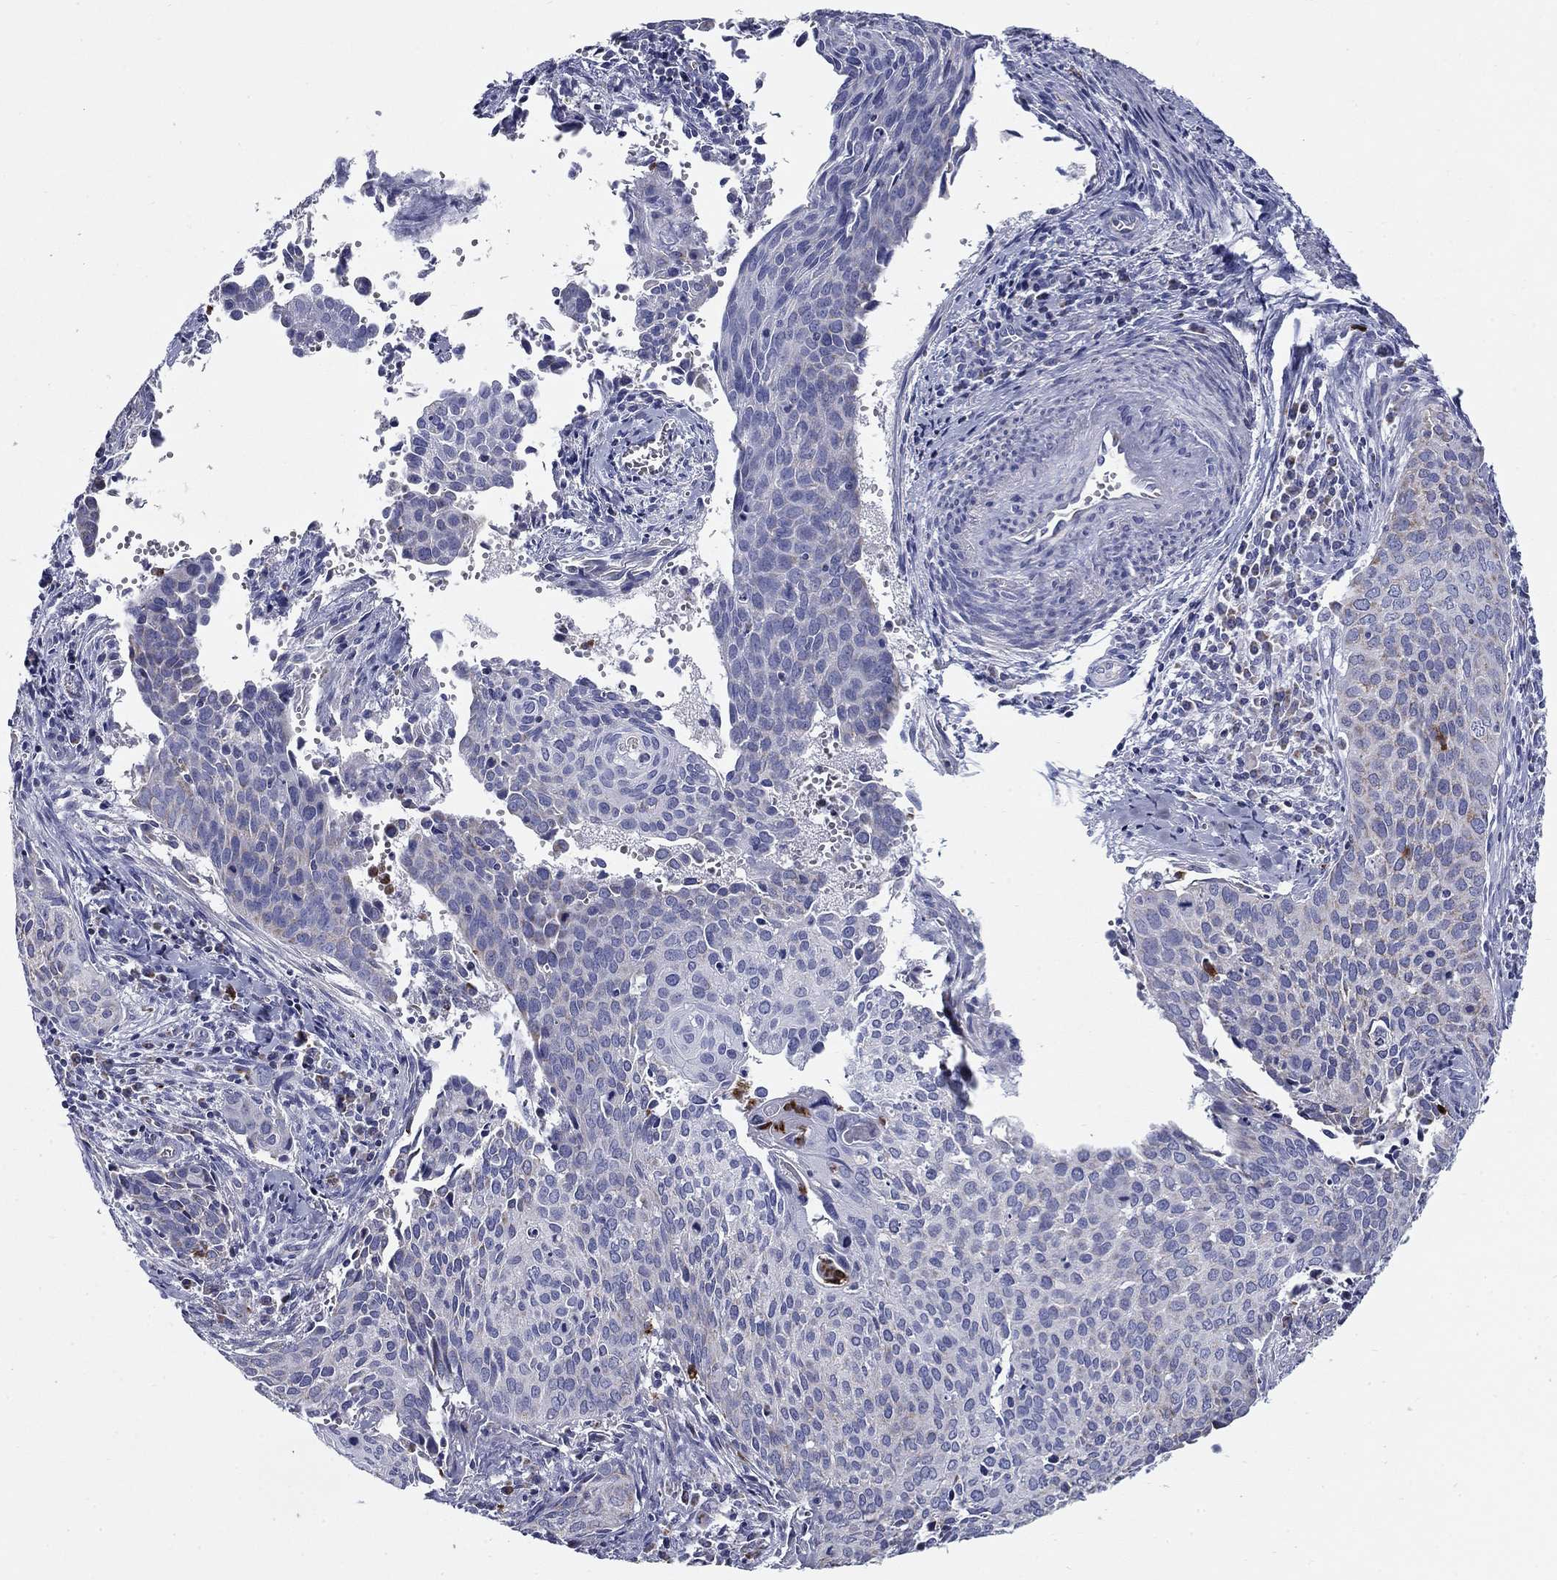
{"staining": {"intensity": "weak", "quantity": "<25%", "location": "cytoplasmic/membranous"}, "tissue": "cervical cancer", "cell_type": "Tumor cells", "image_type": "cancer", "snomed": [{"axis": "morphology", "description": "Squamous cell carcinoma, NOS"}, {"axis": "topography", "description": "Cervix"}], "caption": "An immunohistochemistry (IHC) image of squamous cell carcinoma (cervical) is shown. There is no staining in tumor cells of squamous cell carcinoma (cervical).", "gene": "NDUFA4L2", "patient": {"sex": "female", "age": 29}}